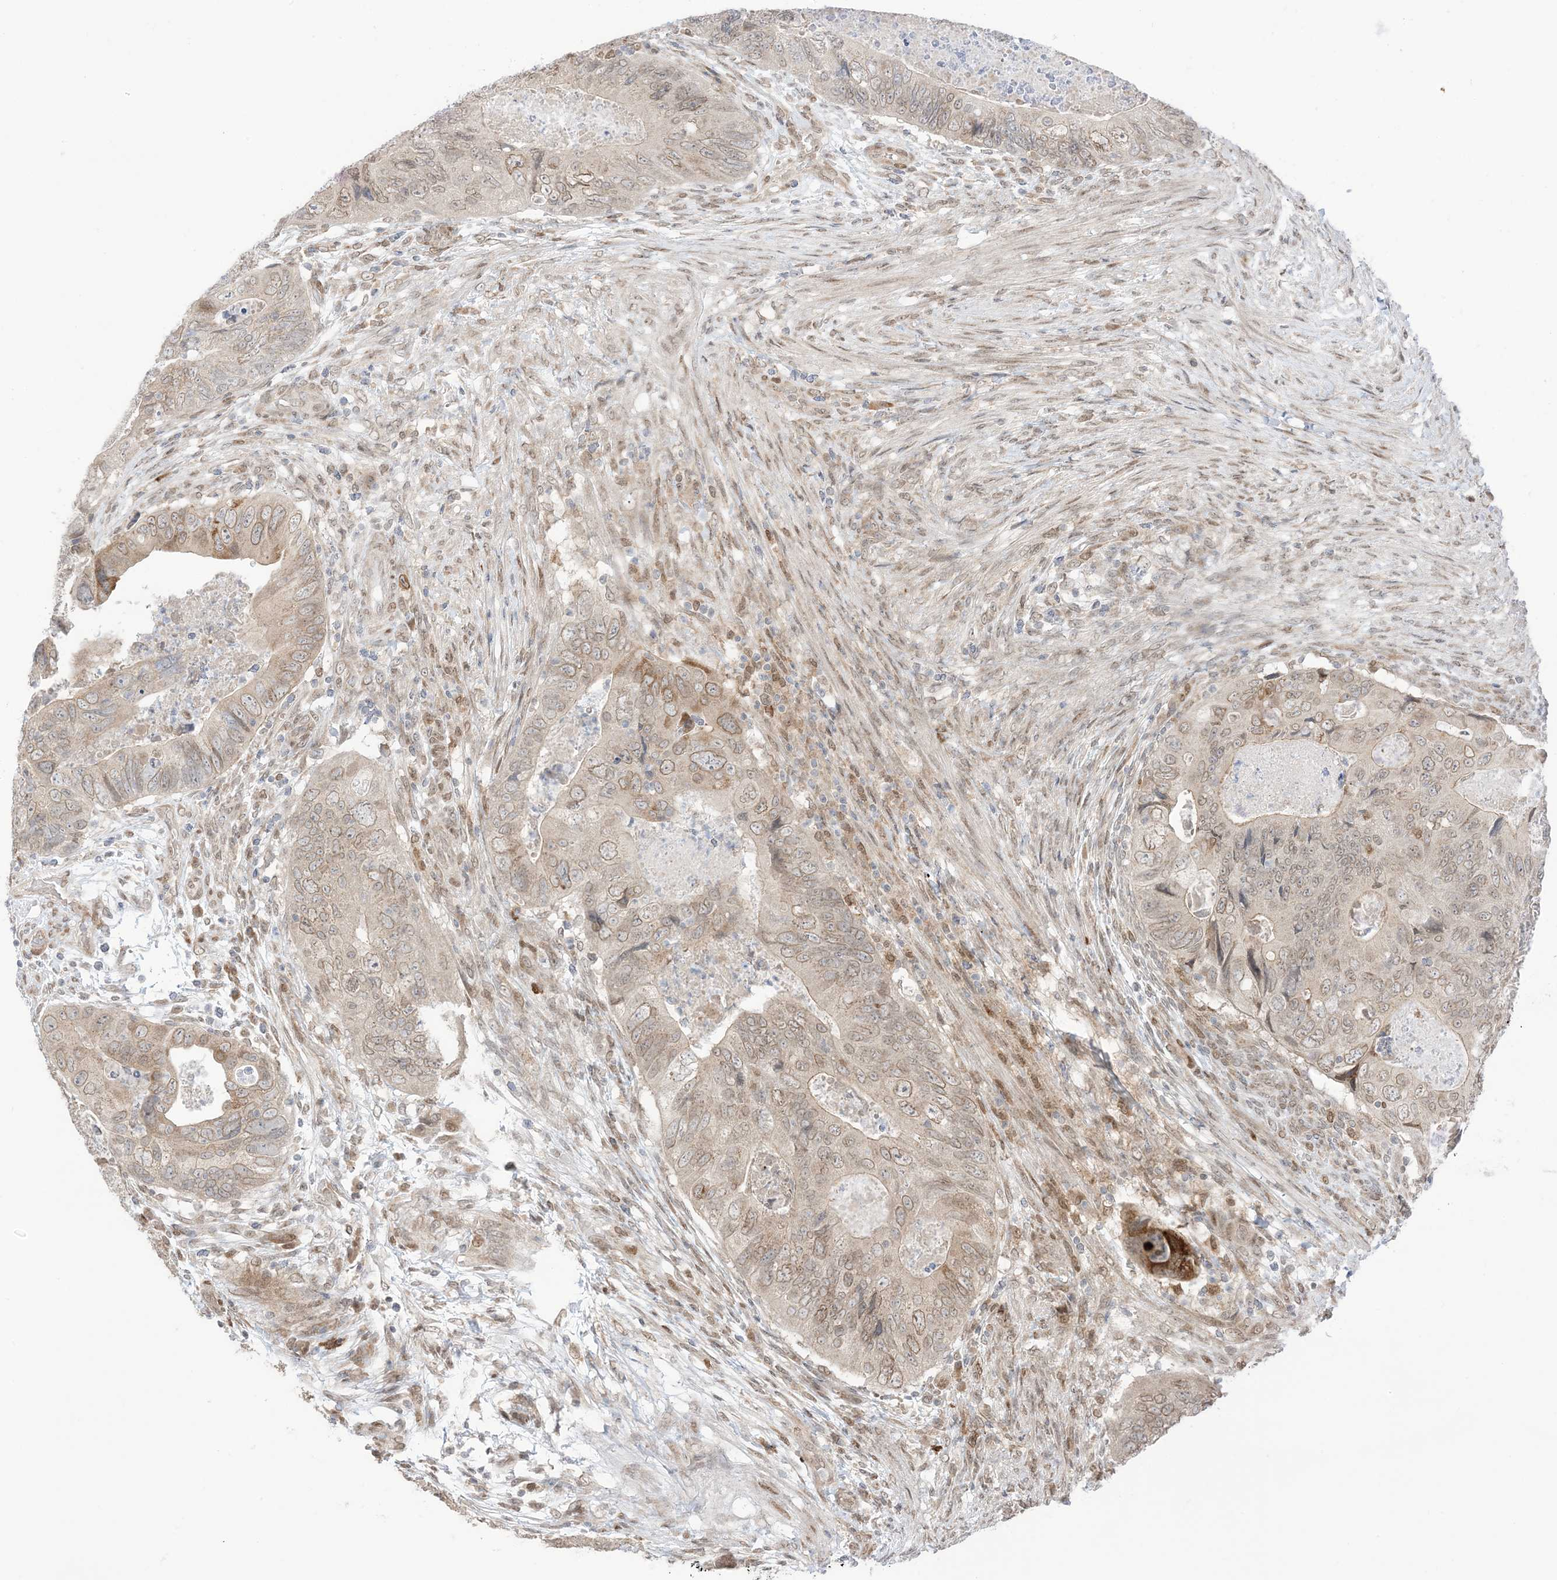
{"staining": {"intensity": "weak", "quantity": ">75%", "location": "cytoplasmic/membranous,nuclear"}, "tissue": "colorectal cancer", "cell_type": "Tumor cells", "image_type": "cancer", "snomed": [{"axis": "morphology", "description": "Adenocarcinoma, NOS"}, {"axis": "topography", "description": "Rectum"}], "caption": "Weak cytoplasmic/membranous and nuclear positivity for a protein is appreciated in about >75% of tumor cells of colorectal cancer (adenocarcinoma) using immunohistochemistry.", "gene": "UBE2E2", "patient": {"sex": "male", "age": 63}}